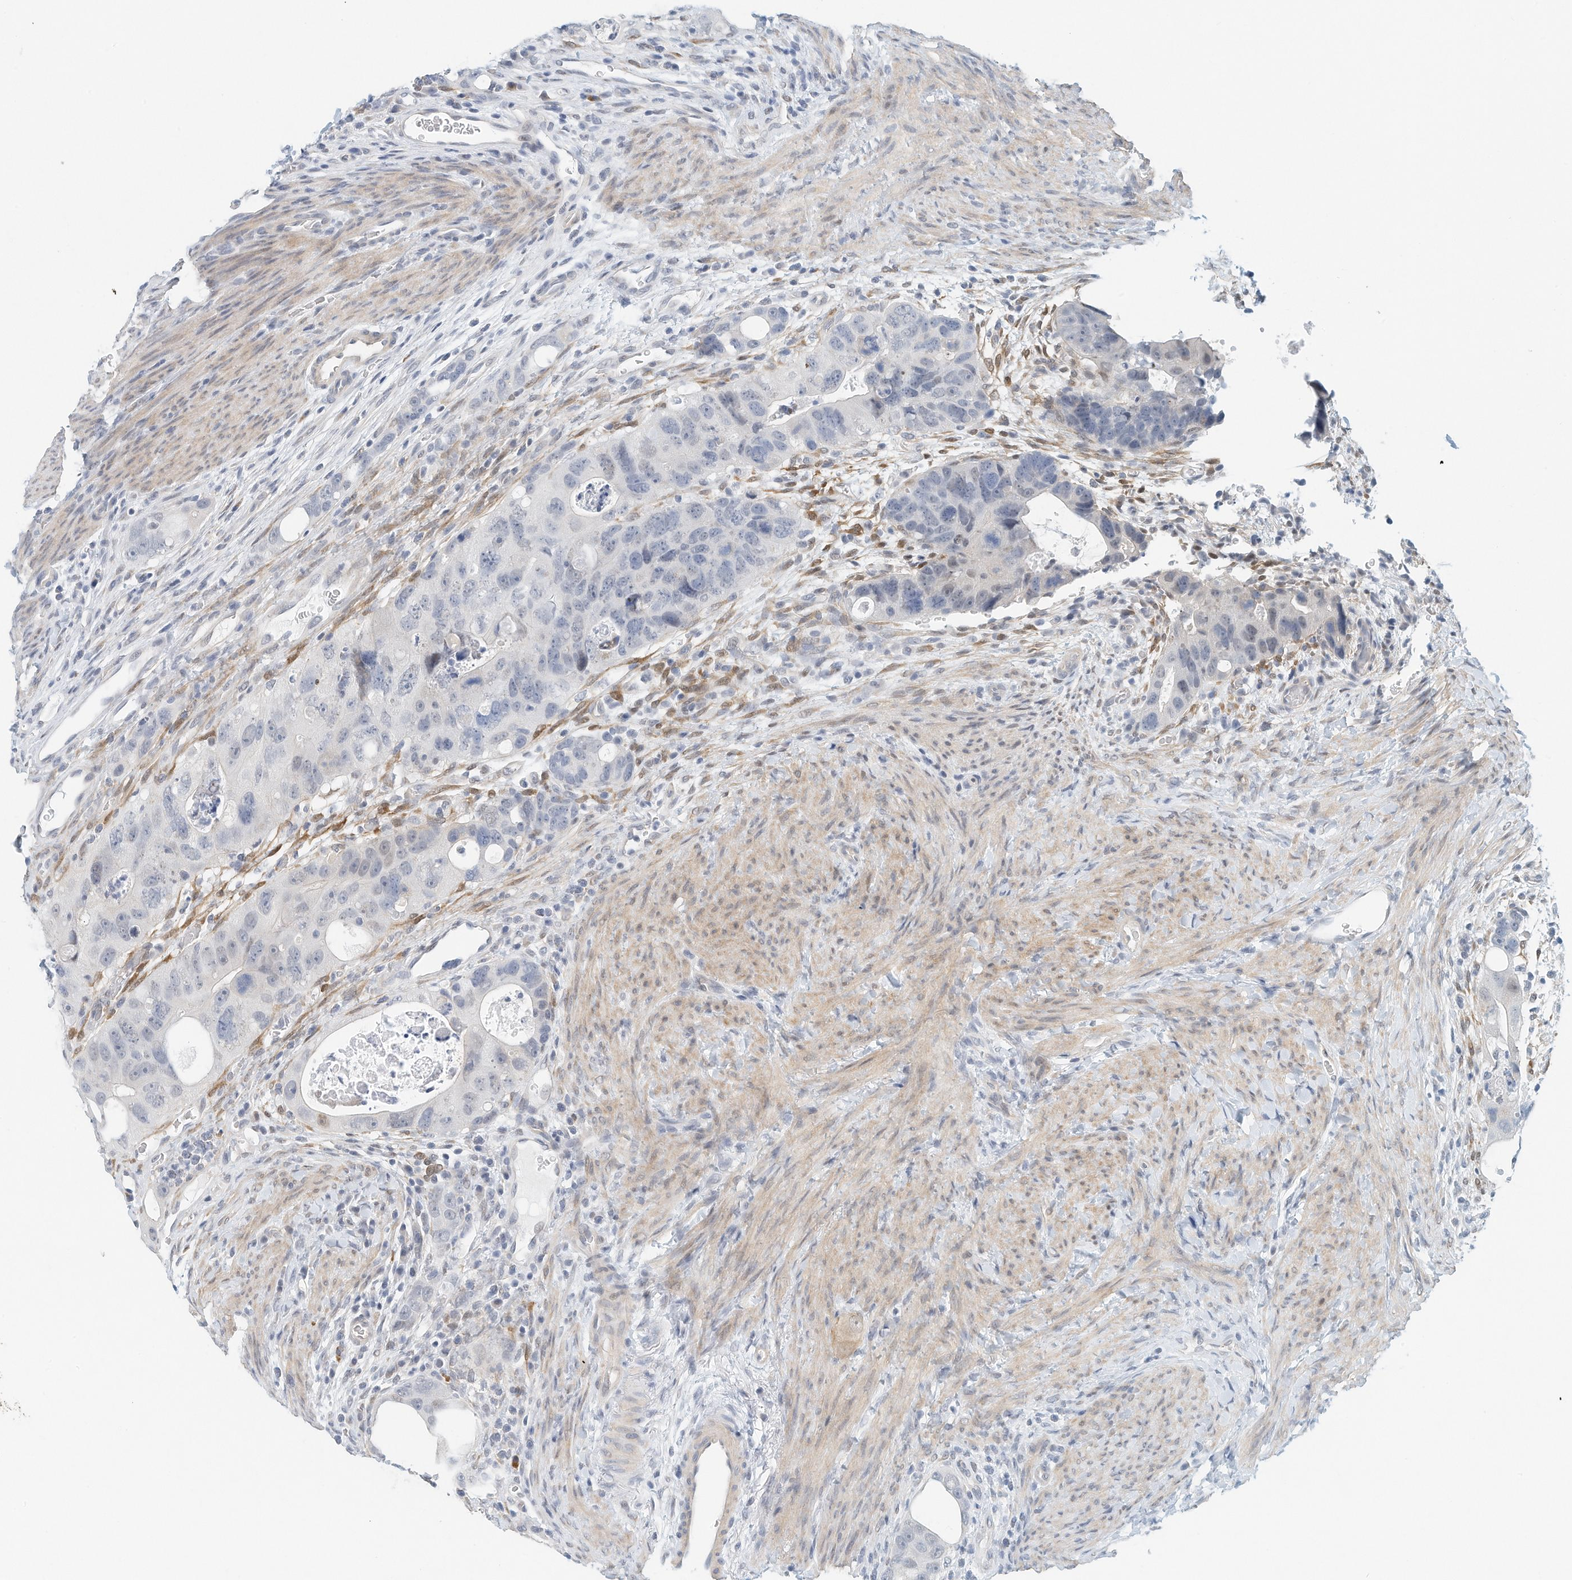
{"staining": {"intensity": "negative", "quantity": "none", "location": "none"}, "tissue": "colorectal cancer", "cell_type": "Tumor cells", "image_type": "cancer", "snomed": [{"axis": "morphology", "description": "Adenocarcinoma, NOS"}, {"axis": "topography", "description": "Rectum"}], "caption": "This micrograph is of colorectal cancer stained with immunohistochemistry (IHC) to label a protein in brown with the nuclei are counter-stained blue. There is no staining in tumor cells. (DAB (3,3'-diaminobenzidine) immunohistochemistry, high magnification).", "gene": "ARHGAP28", "patient": {"sex": "male", "age": 59}}